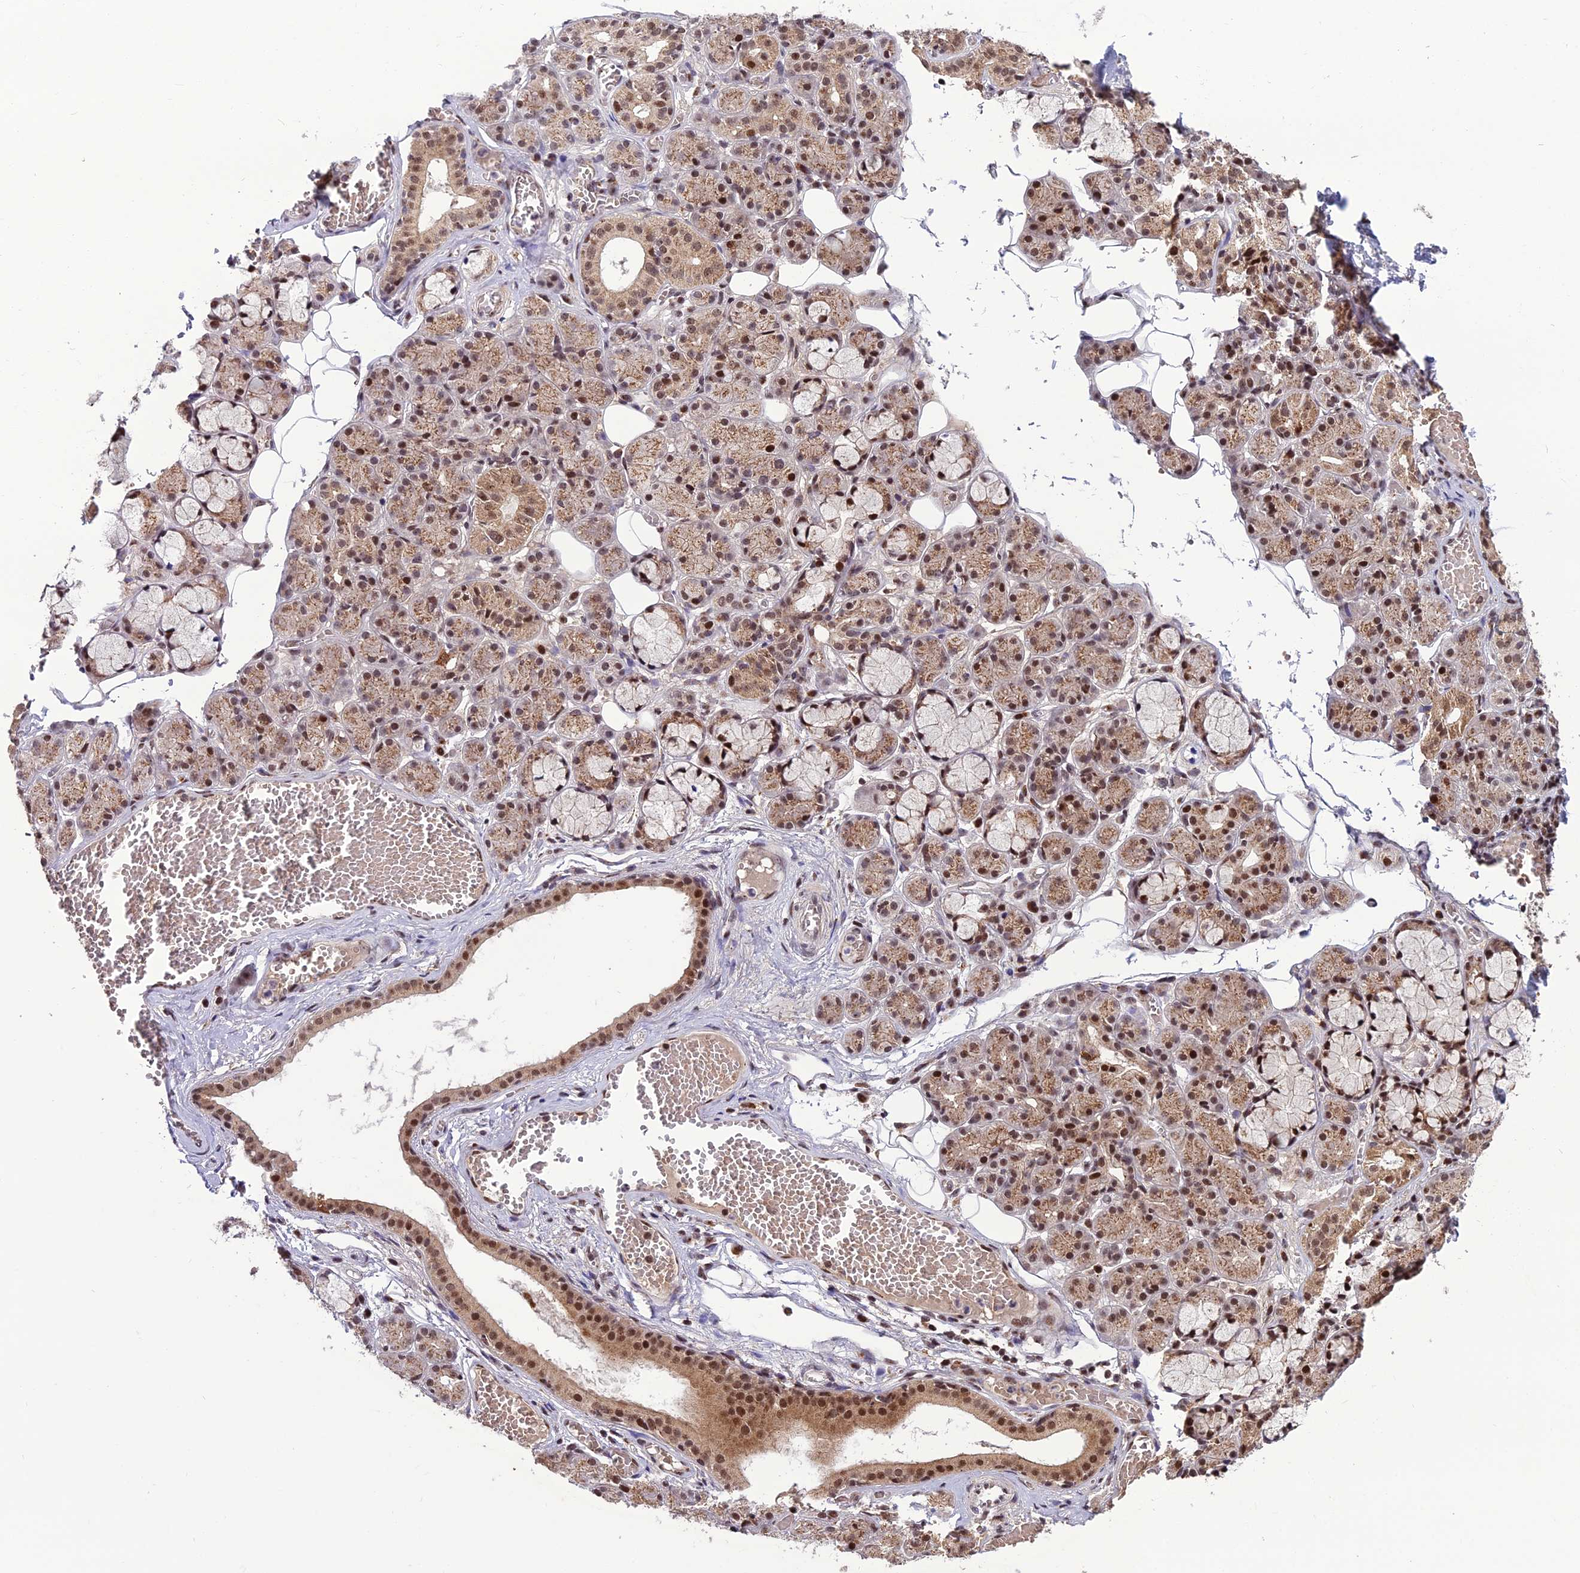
{"staining": {"intensity": "moderate", "quantity": ">75%", "location": "cytoplasmic/membranous,nuclear"}, "tissue": "salivary gland", "cell_type": "Glandular cells", "image_type": "normal", "snomed": [{"axis": "morphology", "description": "Normal tissue, NOS"}, {"axis": "topography", "description": "Salivary gland"}], "caption": "Immunohistochemistry histopathology image of unremarkable salivary gland: salivary gland stained using immunohistochemistry displays medium levels of moderate protein expression localized specifically in the cytoplasmic/membranous,nuclear of glandular cells, appearing as a cytoplasmic/membranous,nuclear brown color.", "gene": "ARL2", "patient": {"sex": "male", "age": 63}}